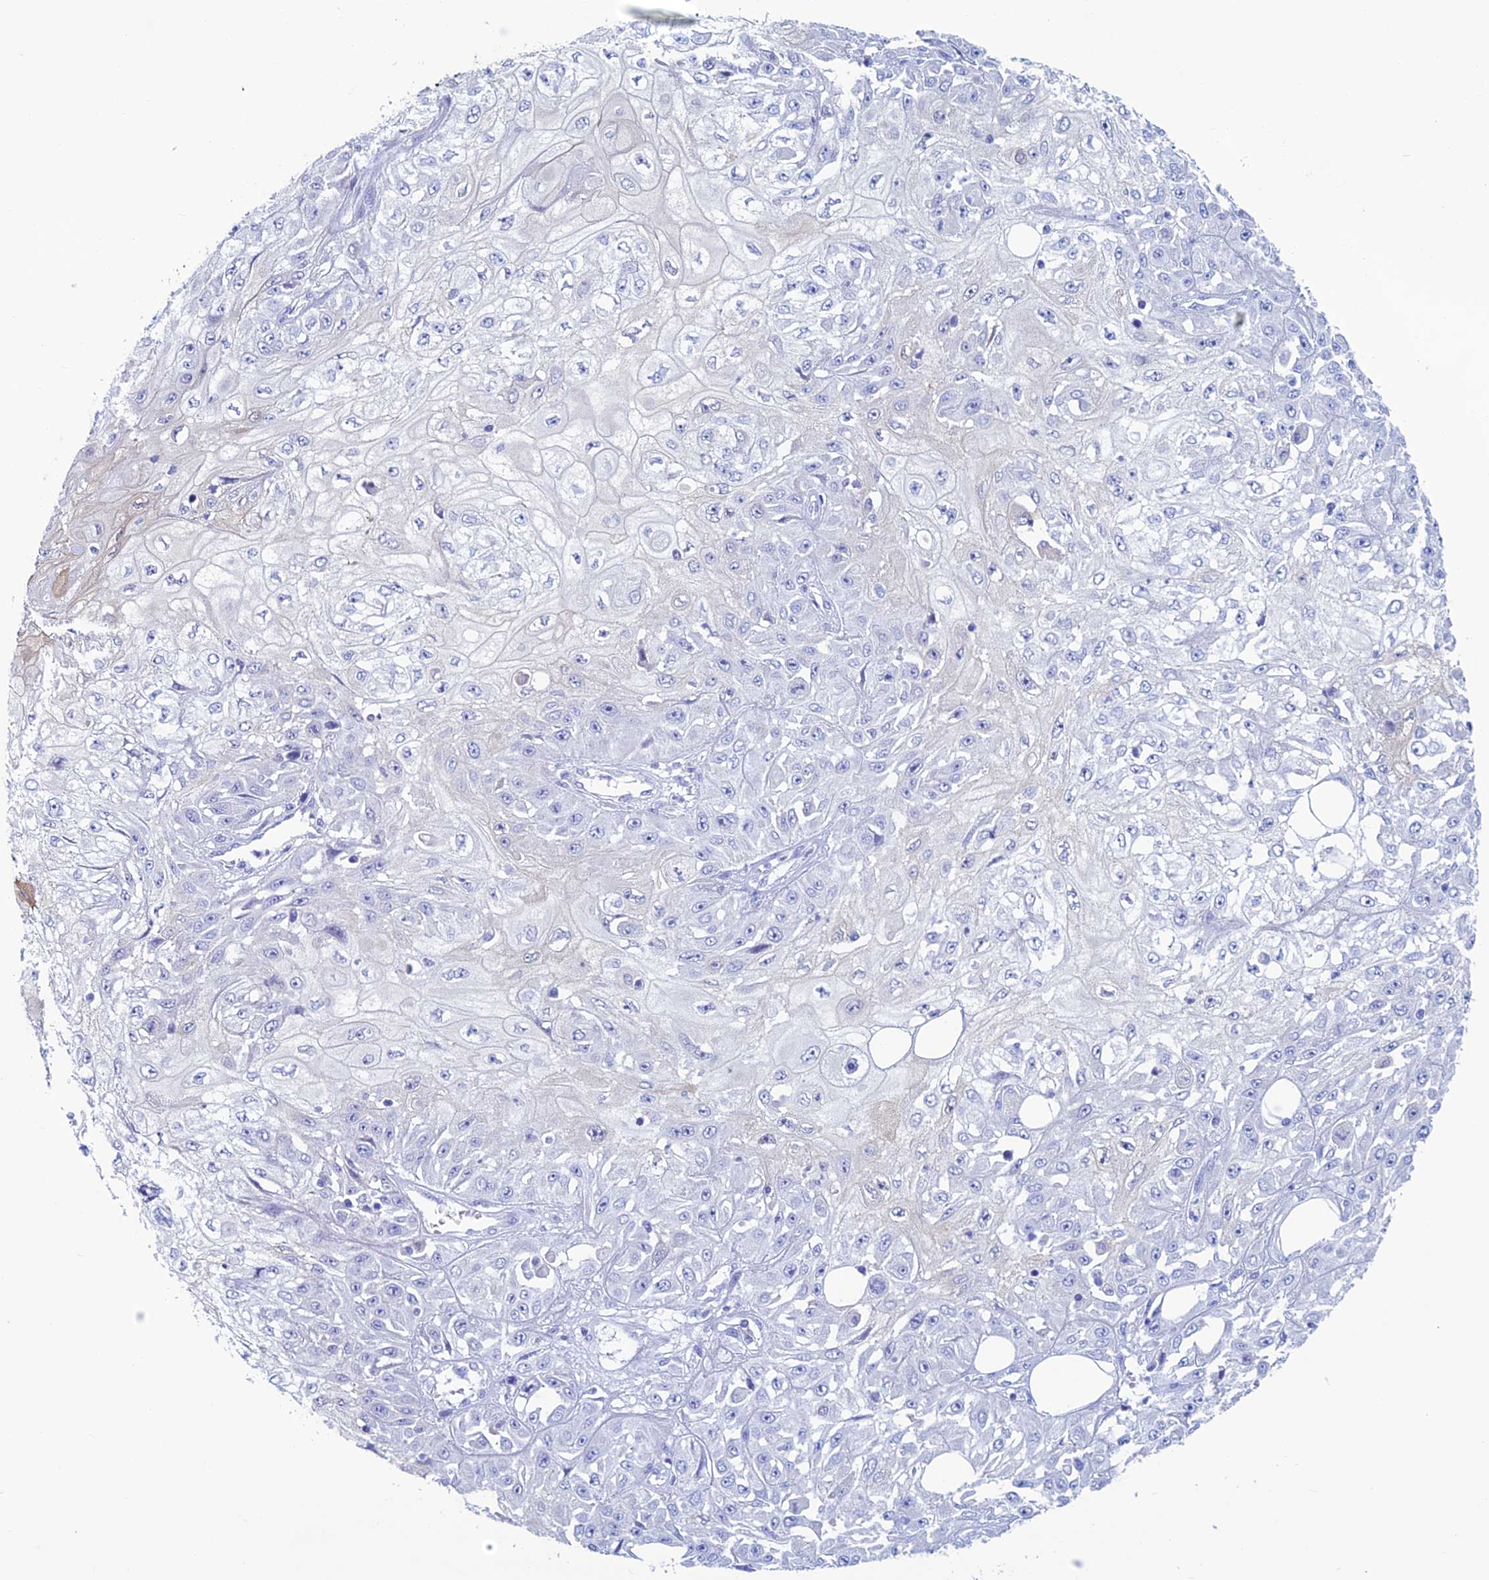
{"staining": {"intensity": "negative", "quantity": "none", "location": "none"}, "tissue": "skin cancer", "cell_type": "Tumor cells", "image_type": "cancer", "snomed": [{"axis": "morphology", "description": "Squamous cell carcinoma, NOS"}, {"axis": "morphology", "description": "Squamous cell carcinoma, metastatic, NOS"}, {"axis": "topography", "description": "Skin"}, {"axis": "topography", "description": "Lymph node"}], "caption": "Tumor cells show no significant expression in skin squamous cell carcinoma.", "gene": "KCNK17", "patient": {"sex": "male", "age": 75}}